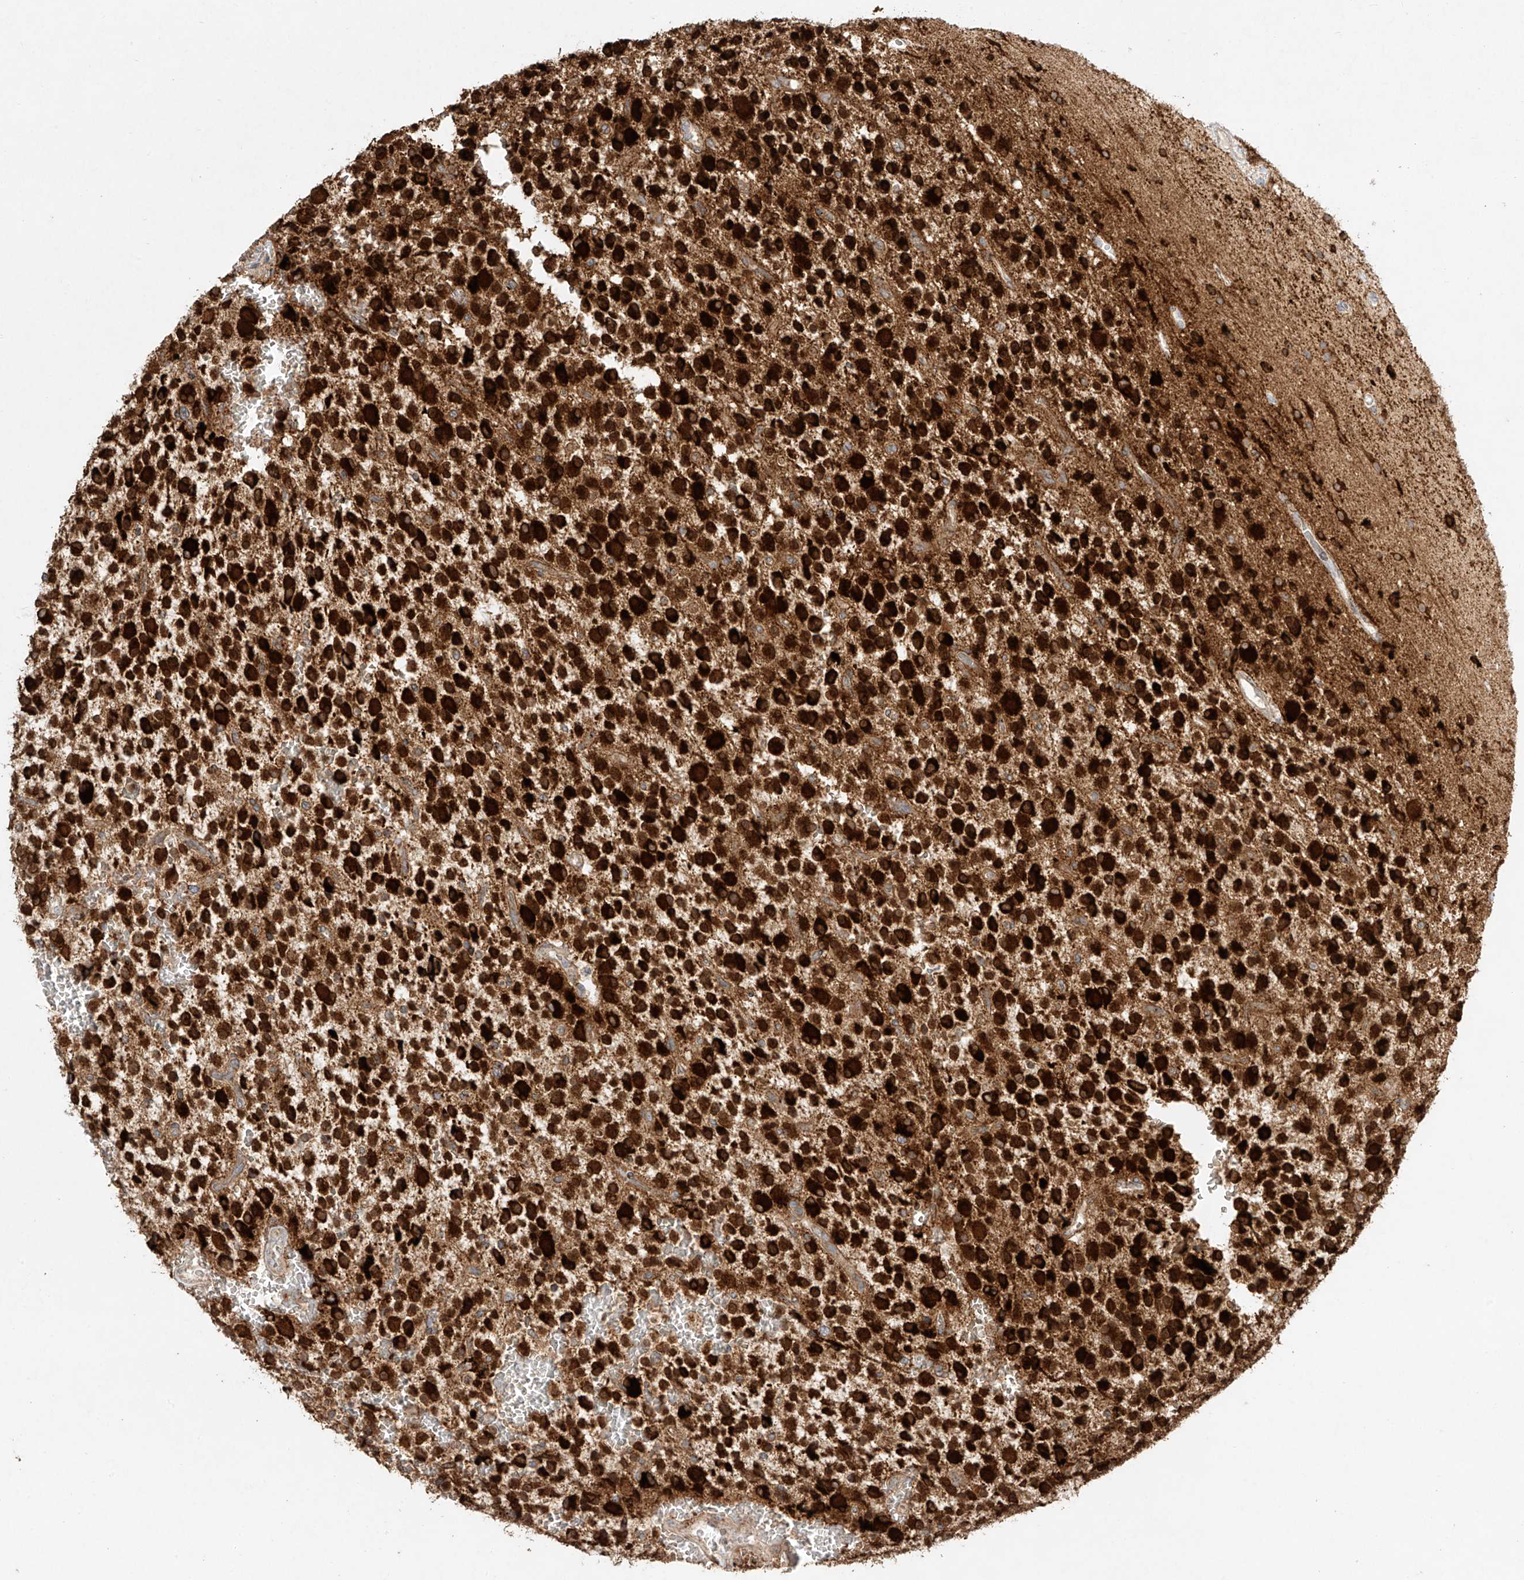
{"staining": {"intensity": "strong", "quantity": ">75%", "location": "cytoplasmic/membranous"}, "tissue": "glioma", "cell_type": "Tumor cells", "image_type": "cancer", "snomed": [{"axis": "morphology", "description": "Glioma, malignant, High grade"}, {"axis": "topography", "description": "Brain"}], "caption": "Strong cytoplasmic/membranous staining for a protein is appreciated in about >75% of tumor cells of glioma using immunohistochemistry (IHC).", "gene": "COLGALT2", "patient": {"sex": "male", "age": 34}}